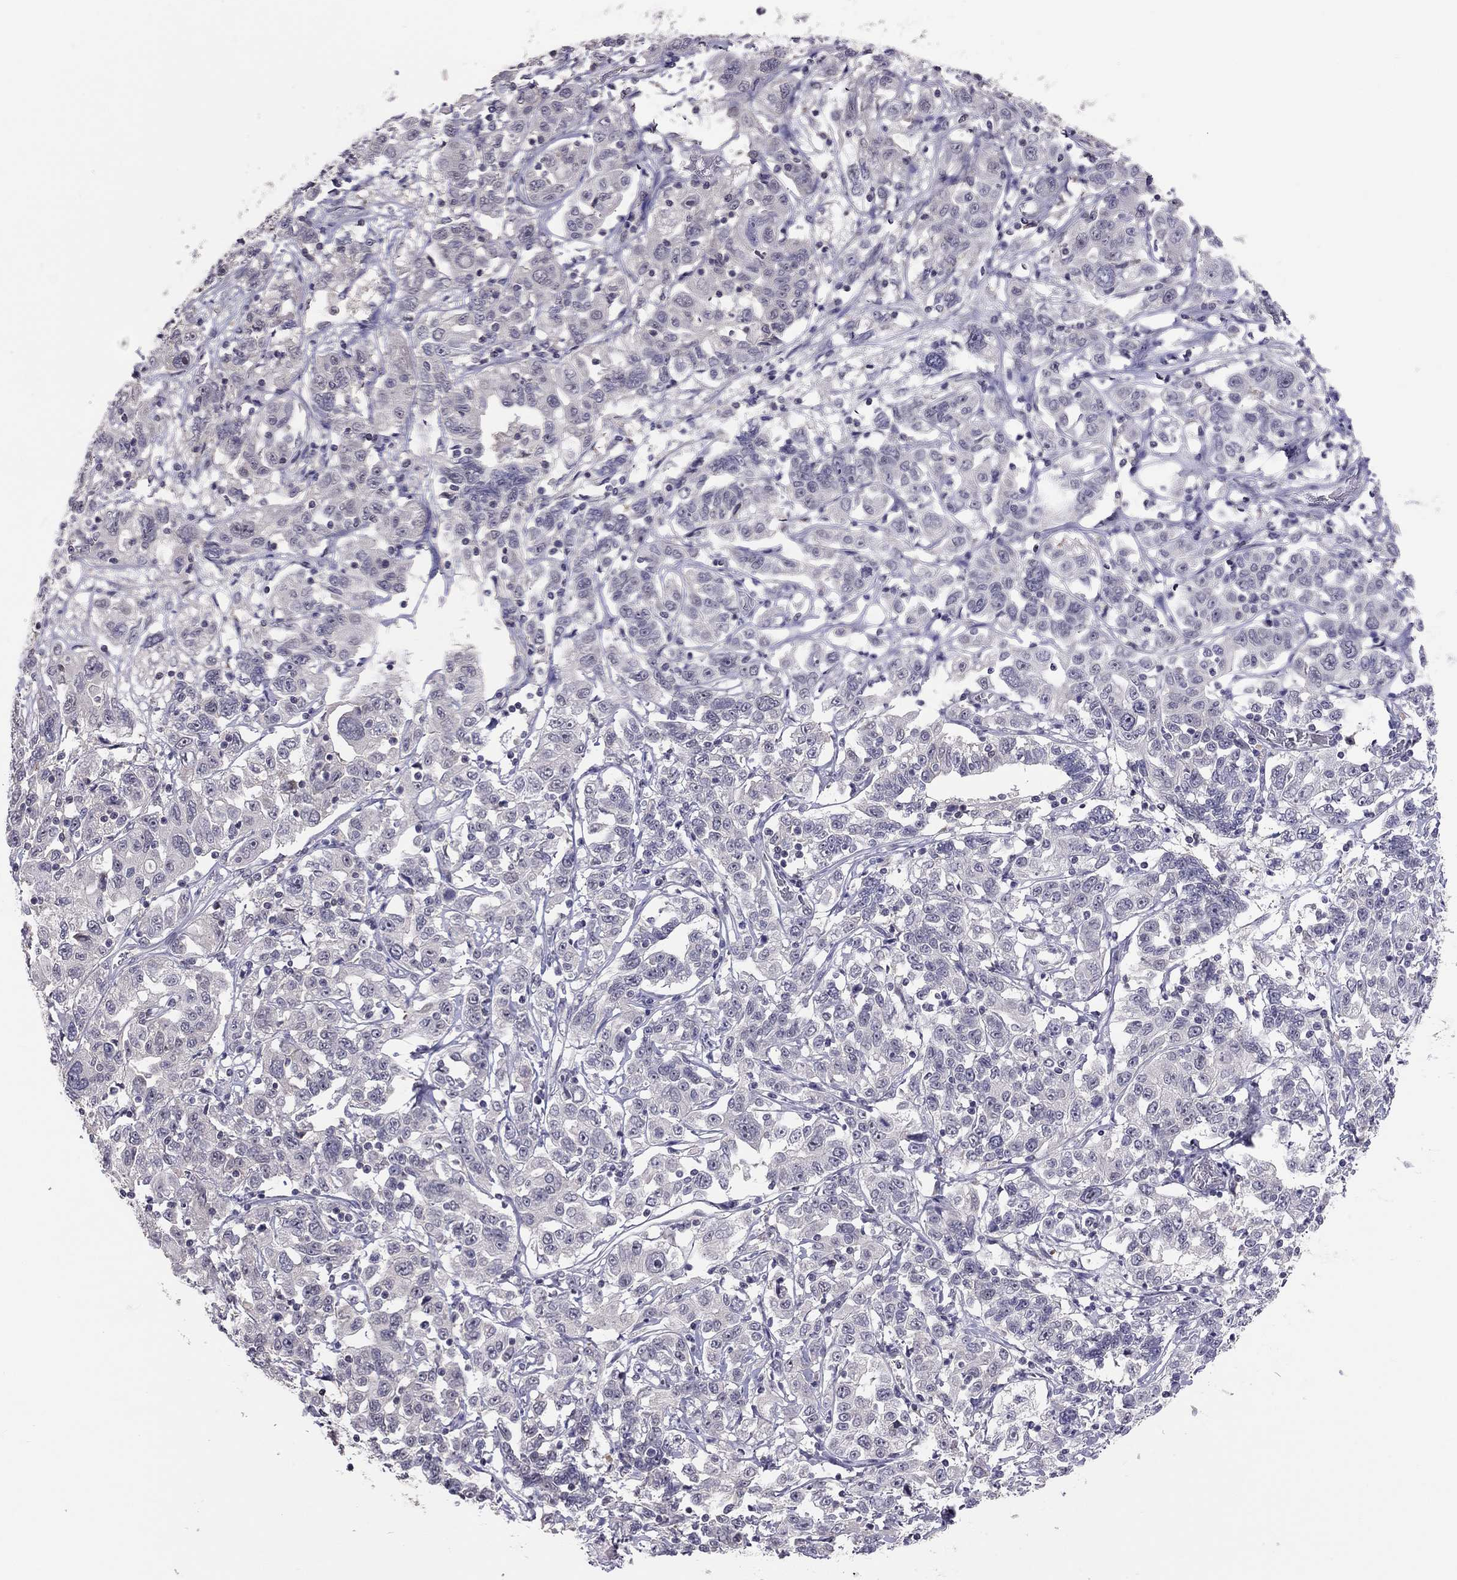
{"staining": {"intensity": "negative", "quantity": "none", "location": "none"}, "tissue": "liver cancer", "cell_type": "Tumor cells", "image_type": "cancer", "snomed": [{"axis": "morphology", "description": "Adenocarcinoma, NOS"}, {"axis": "morphology", "description": "Cholangiocarcinoma"}, {"axis": "topography", "description": "Liver"}], "caption": "Immunohistochemistry histopathology image of neoplastic tissue: human liver cancer (adenocarcinoma) stained with DAB shows no significant protein expression in tumor cells.", "gene": "HSF2BP", "patient": {"sex": "male", "age": 64}}